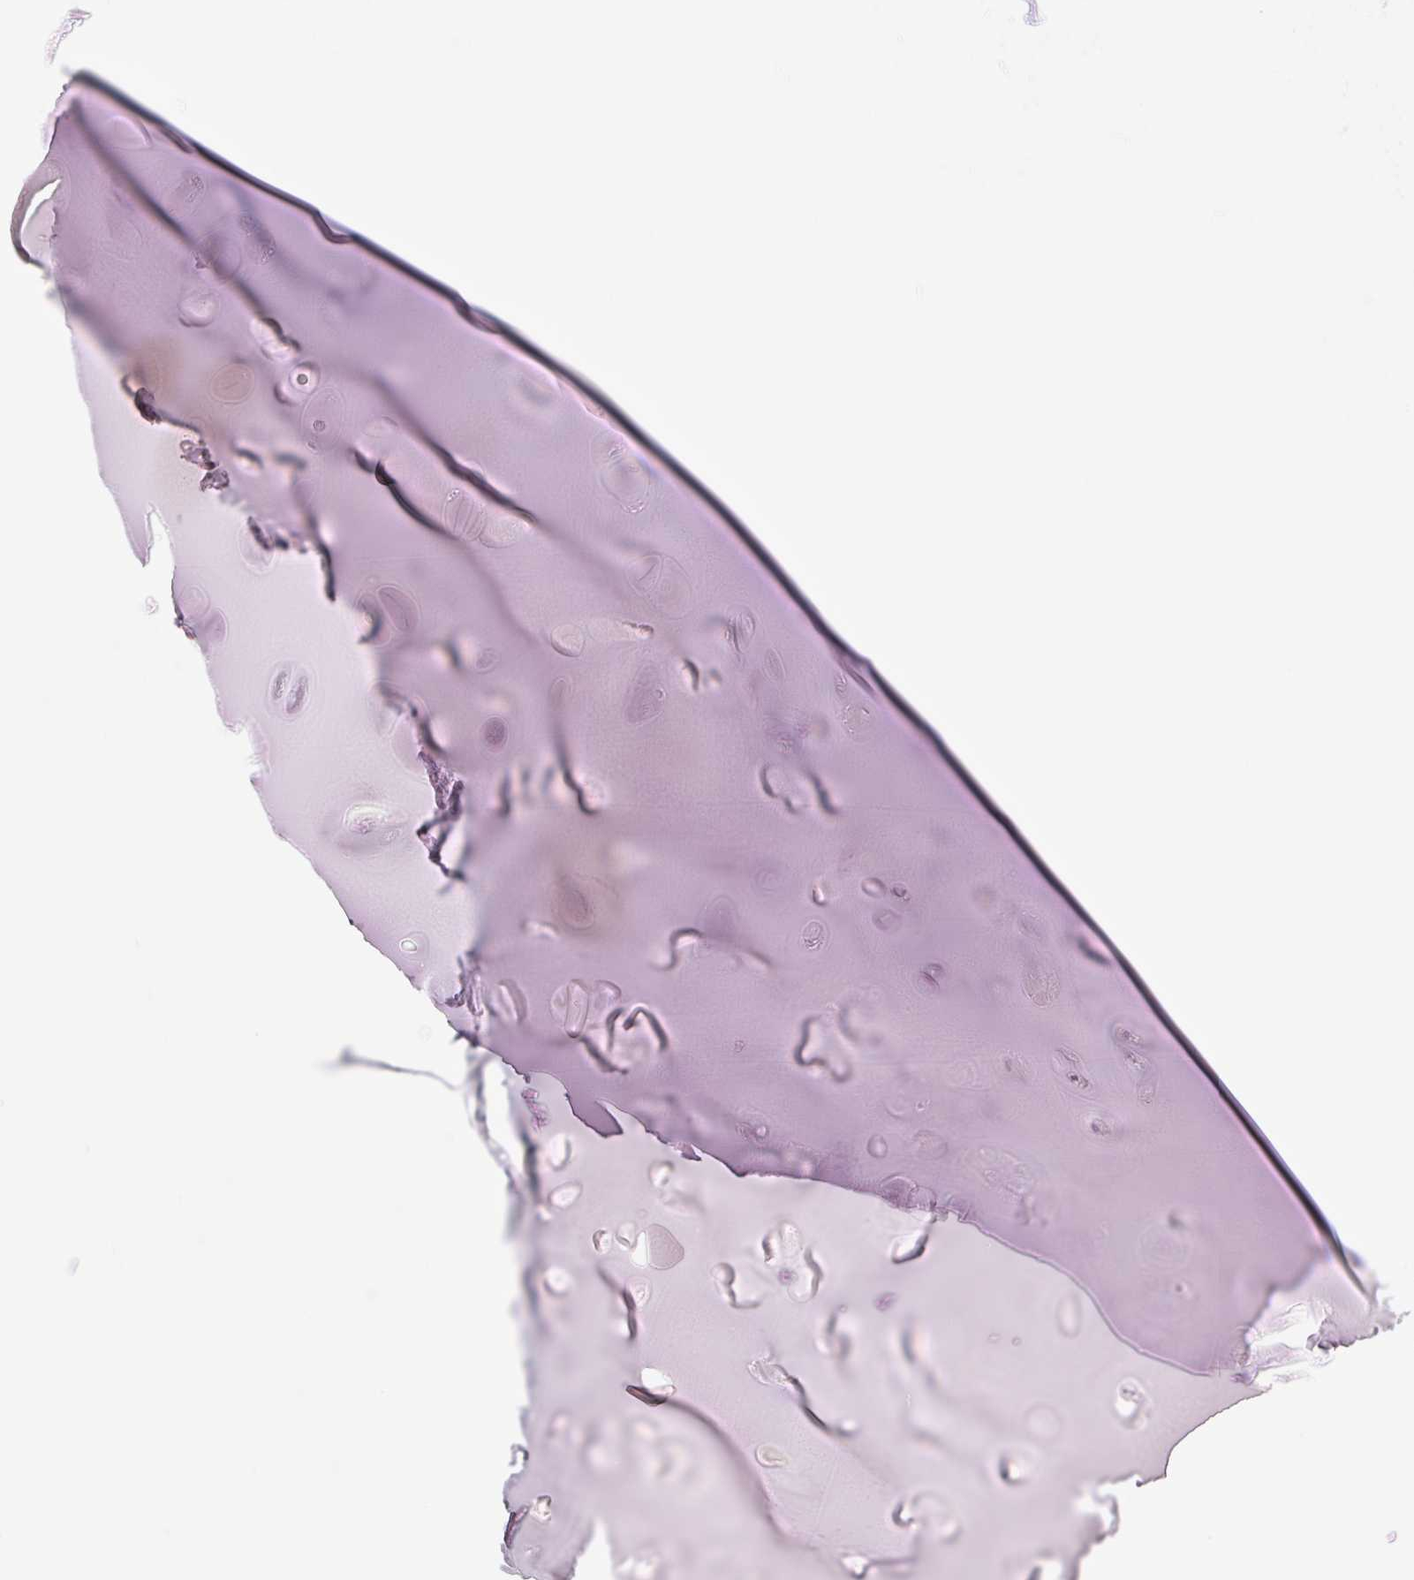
{"staining": {"intensity": "negative", "quantity": "none", "location": "none"}, "tissue": "soft tissue", "cell_type": "Chondrocytes", "image_type": "normal", "snomed": [{"axis": "morphology", "description": "Normal tissue, NOS"}, {"axis": "topography", "description": "Cartilage tissue"}], "caption": "DAB (3,3'-diaminobenzidine) immunohistochemical staining of unremarkable human soft tissue displays no significant expression in chondrocytes. (DAB (3,3'-diaminobenzidine) immunohistochemistry, high magnification).", "gene": "ZFYVE21", "patient": {"sex": "male", "age": 57}}